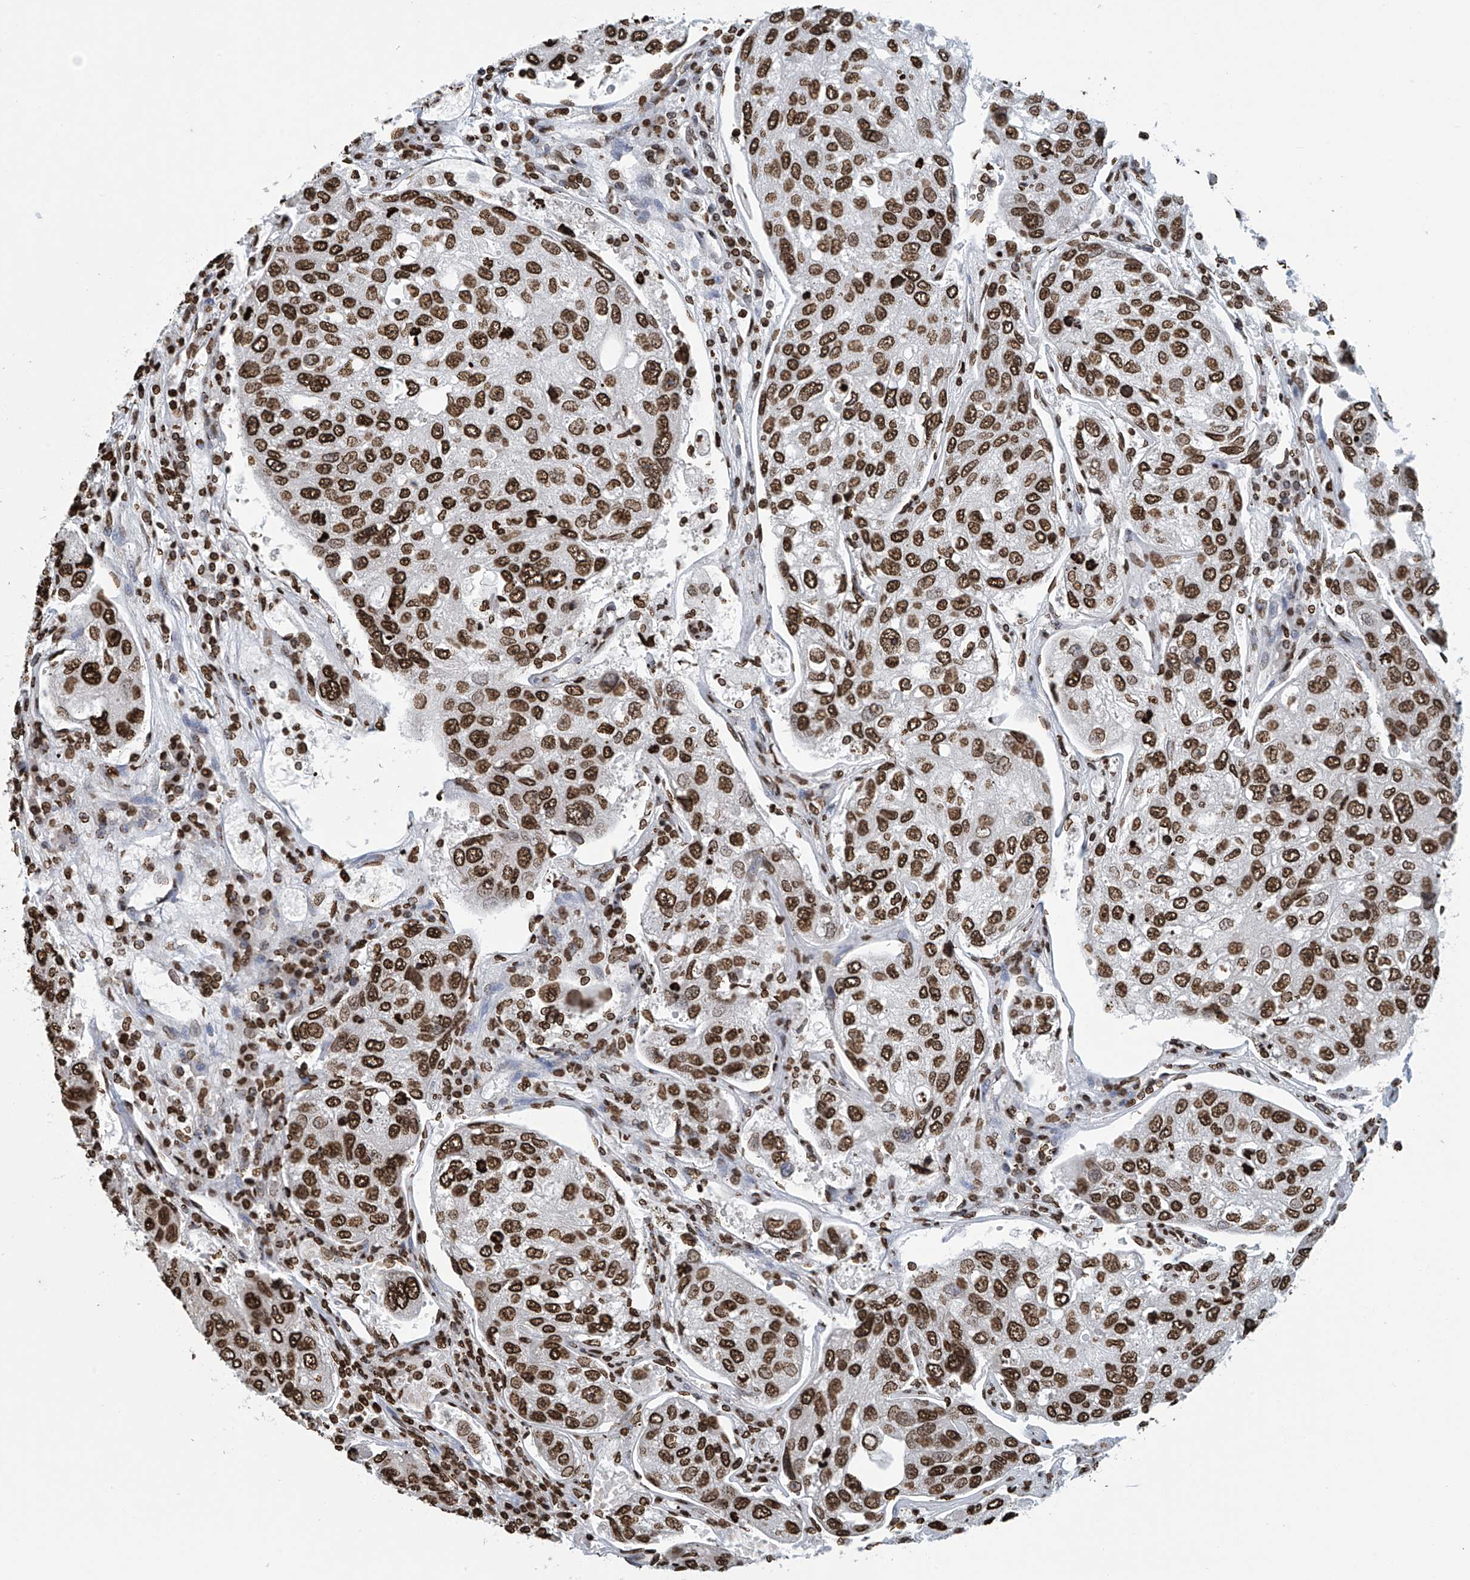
{"staining": {"intensity": "strong", "quantity": ">75%", "location": "nuclear"}, "tissue": "urothelial cancer", "cell_type": "Tumor cells", "image_type": "cancer", "snomed": [{"axis": "morphology", "description": "Urothelial carcinoma, High grade"}, {"axis": "topography", "description": "Lymph node"}, {"axis": "topography", "description": "Urinary bladder"}], "caption": "Immunohistochemistry photomicrograph of neoplastic tissue: urothelial carcinoma (high-grade) stained using immunohistochemistry (IHC) reveals high levels of strong protein expression localized specifically in the nuclear of tumor cells, appearing as a nuclear brown color.", "gene": "DPPA2", "patient": {"sex": "male", "age": 51}}